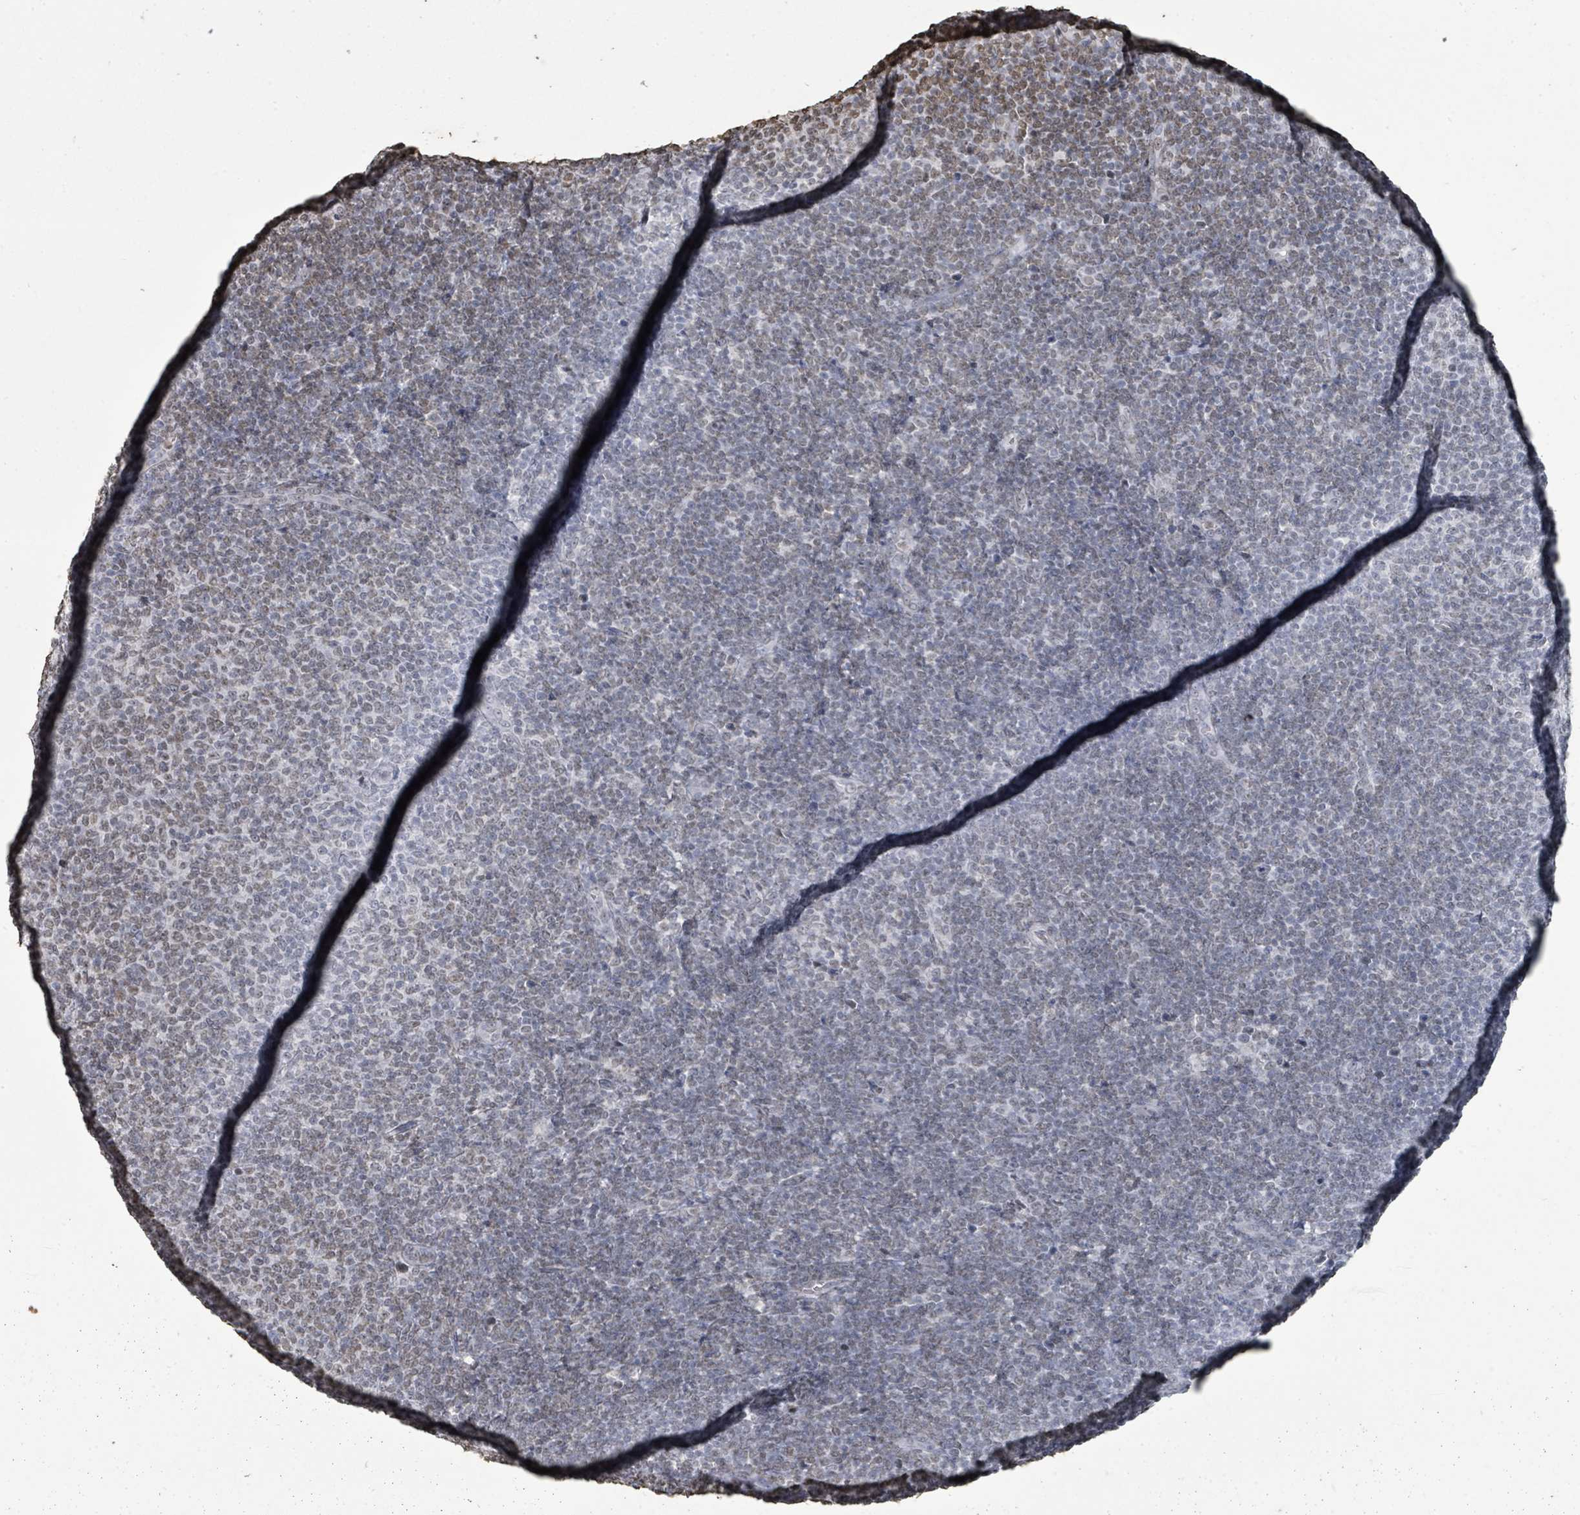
{"staining": {"intensity": "weak", "quantity": "25%-75%", "location": "nuclear"}, "tissue": "lymphoma", "cell_type": "Tumor cells", "image_type": "cancer", "snomed": [{"axis": "morphology", "description": "Malignant lymphoma, non-Hodgkin's type, Low grade"}, {"axis": "topography", "description": "Lymph node"}], "caption": "Lymphoma stained with DAB (3,3'-diaminobenzidine) IHC reveals low levels of weak nuclear staining in approximately 25%-75% of tumor cells.", "gene": "MRPS12", "patient": {"sex": "male", "age": 66}}